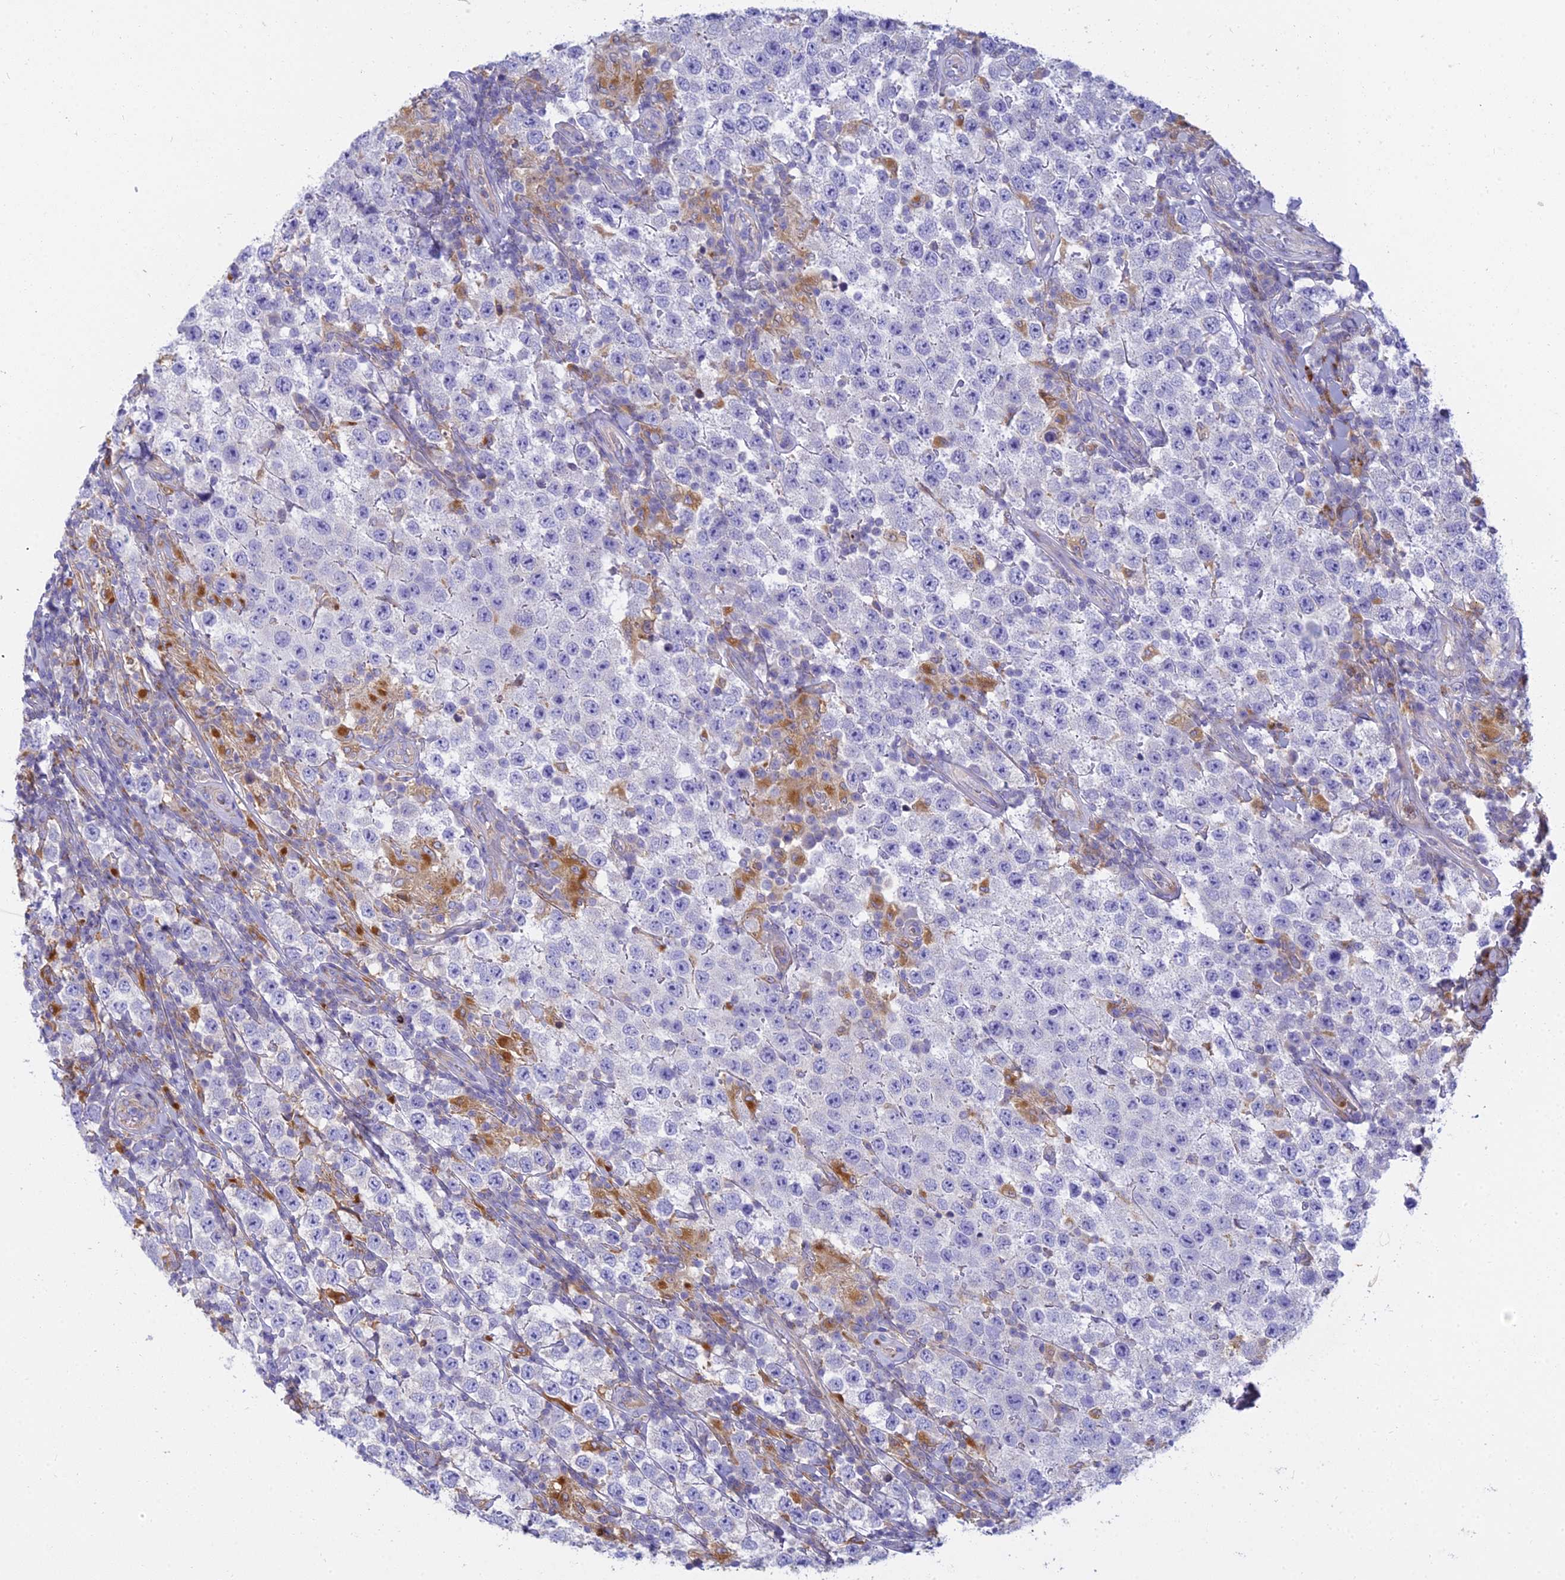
{"staining": {"intensity": "negative", "quantity": "none", "location": "none"}, "tissue": "testis cancer", "cell_type": "Tumor cells", "image_type": "cancer", "snomed": [{"axis": "morphology", "description": "Normal tissue, NOS"}, {"axis": "morphology", "description": "Urothelial carcinoma, High grade"}, {"axis": "morphology", "description": "Seminoma, NOS"}, {"axis": "morphology", "description": "Carcinoma, Embryonal, NOS"}, {"axis": "topography", "description": "Urinary bladder"}, {"axis": "topography", "description": "Testis"}], "caption": "IHC image of neoplastic tissue: high-grade urothelial carcinoma (testis) stained with DAB demonstrates no significant protein positivity in tumor cells. (DAB immunohistochemistry (IHC), high magnification).", "gene": "CLCN7", "patient": {"sex": "male", "age": 41}}